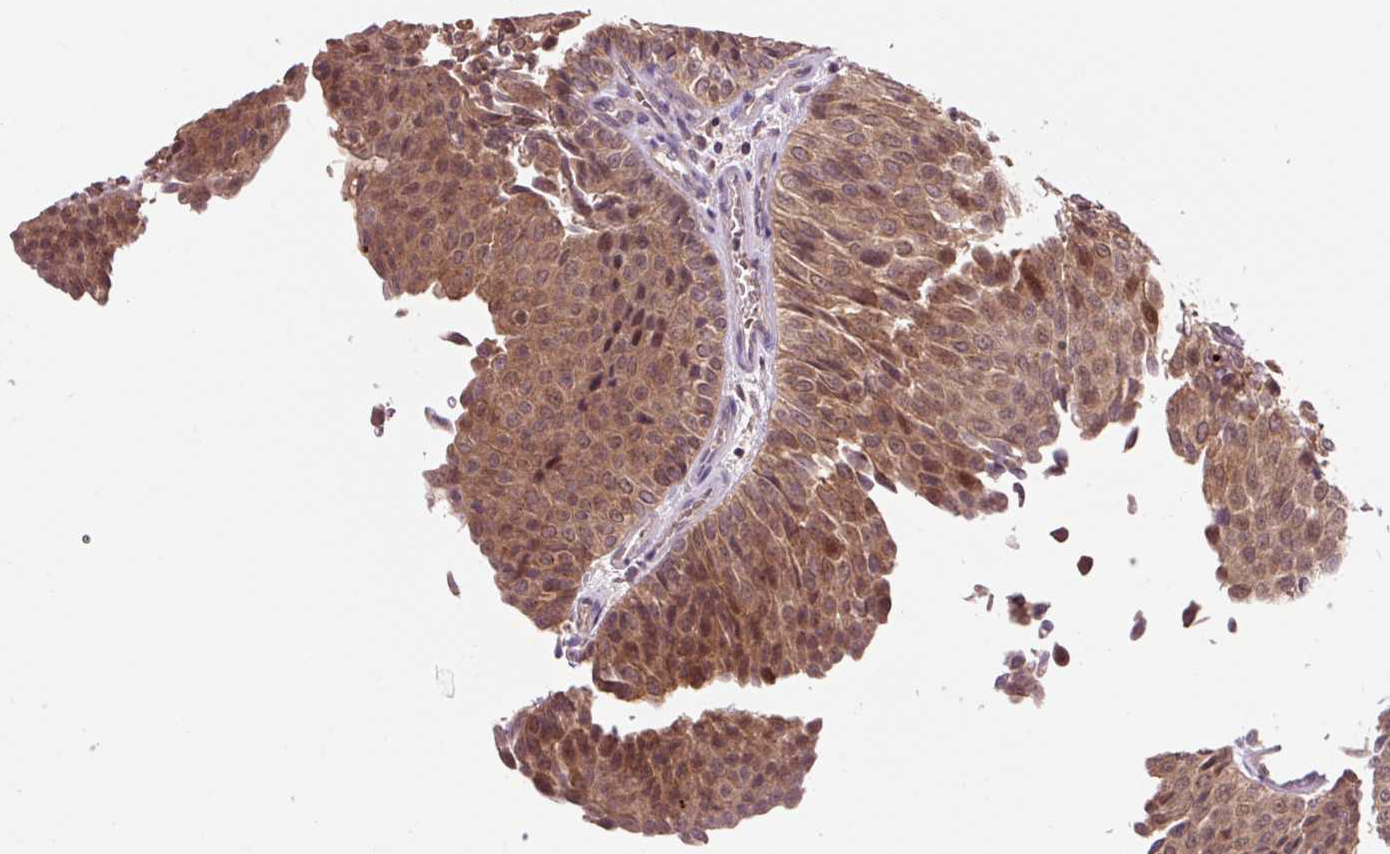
{"staining": {"intensity": "moderate", "quantity": ">75%", "location": "cytoplasmic/membranous,nuclear"}, "tissue": "urothelial cancer", "cell_type": "Tumor cells", "image_type": "cancer", "snomed": [{"axis": "morphology", "description": "Urothelial carcinoma, Low grade"}, {"axis": "topography", "description": "Urinary bladder"}], "caption": "Low-grade urothelial carcinoma stained for a protein (brown) demonstrates moderate cytoplasmic/membranous and nuclear positive expression in approximately >75% of tumor cells.", "gene": "MMS19", "patient": {"sex": "male", "age": 78}}